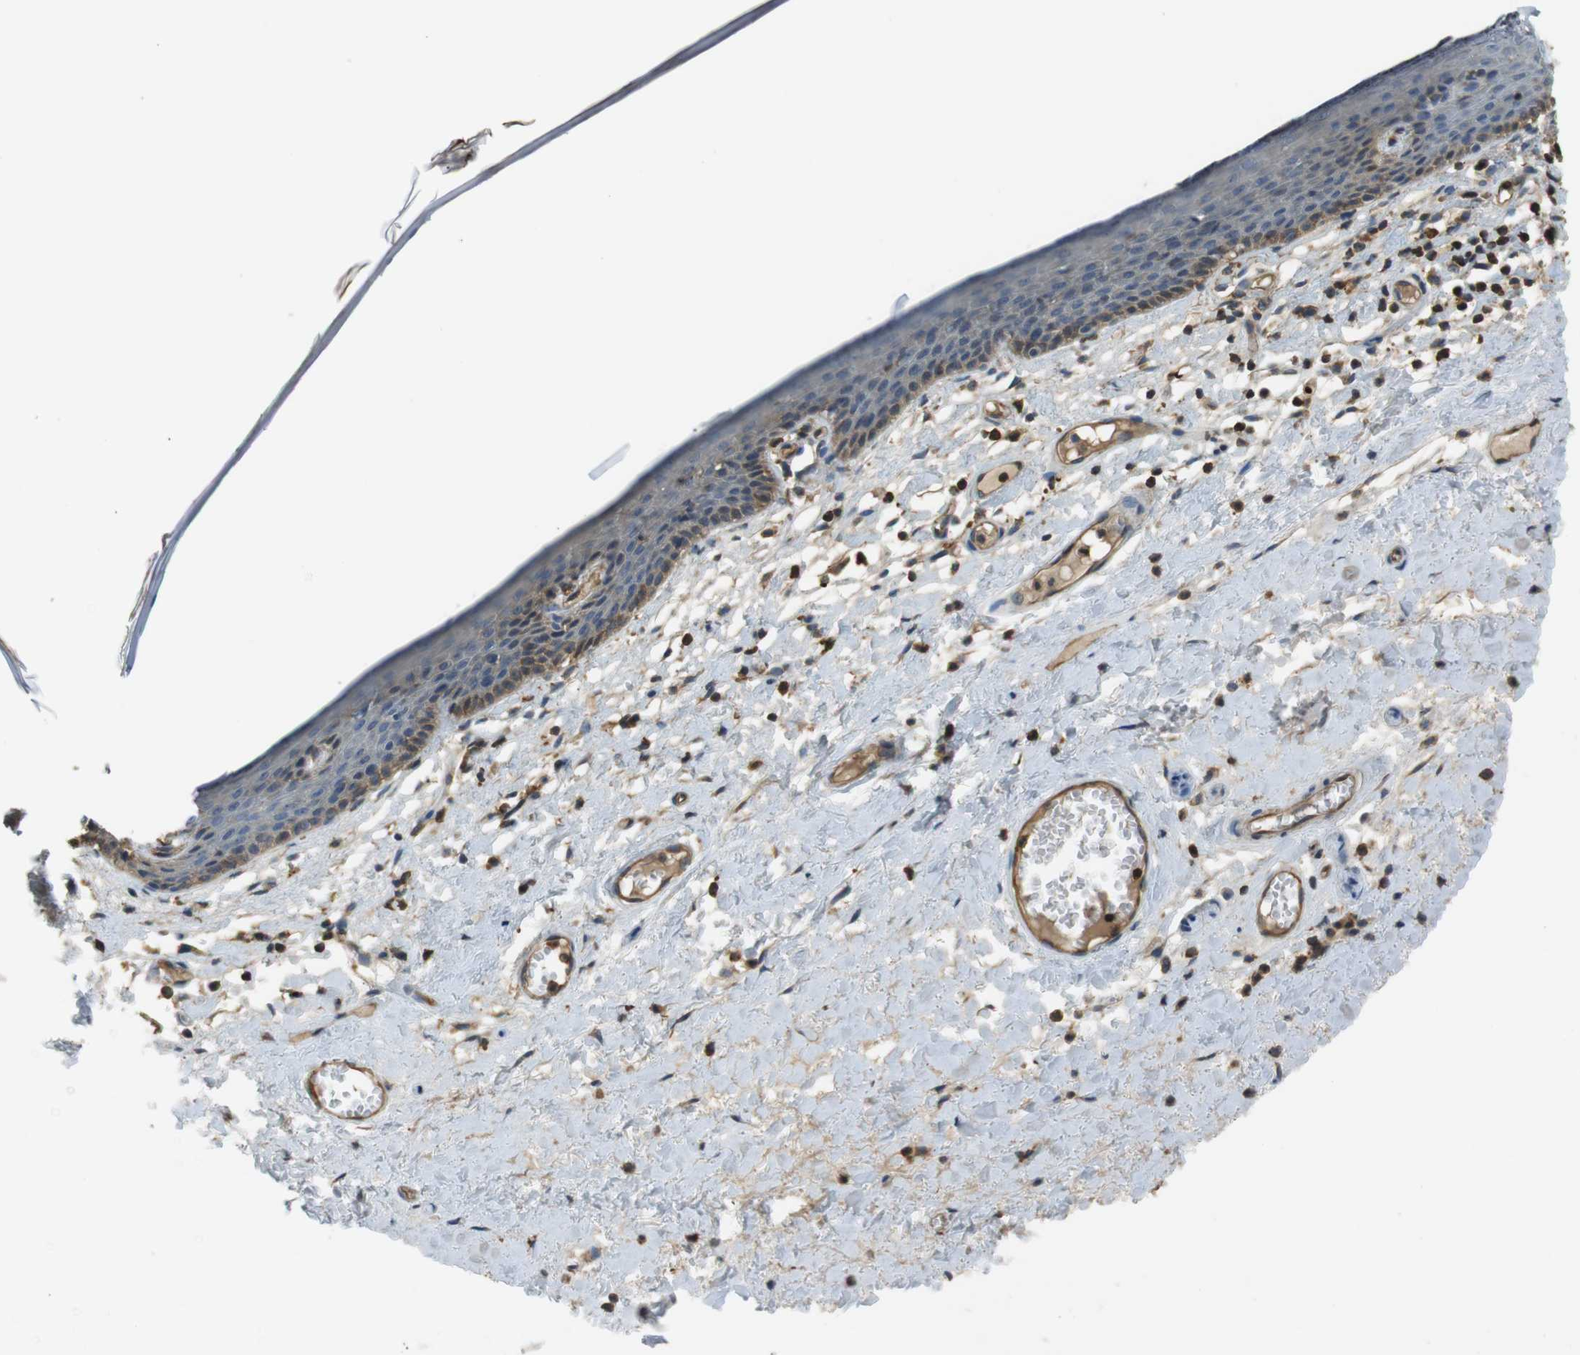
{"staining": {"intensity": "weak", "quantity": "<25%", "location": "cytoplasmic/membranous"}, "tissue": "skin", "cell_type": "Epidermal cells", "image_type": "normal", "snomed": [{"axis": "morphology", "description": "Normal tissue, NOS"}, {"axis": "topography", "description": "Vulva"}], "caption": "High power microscopy photomicrograph of an IHC image of normal skin, revealing no significant positivity in epidermal cells.", "gene": "FCAR", "patient": {"sex": "female", "age": 54}}